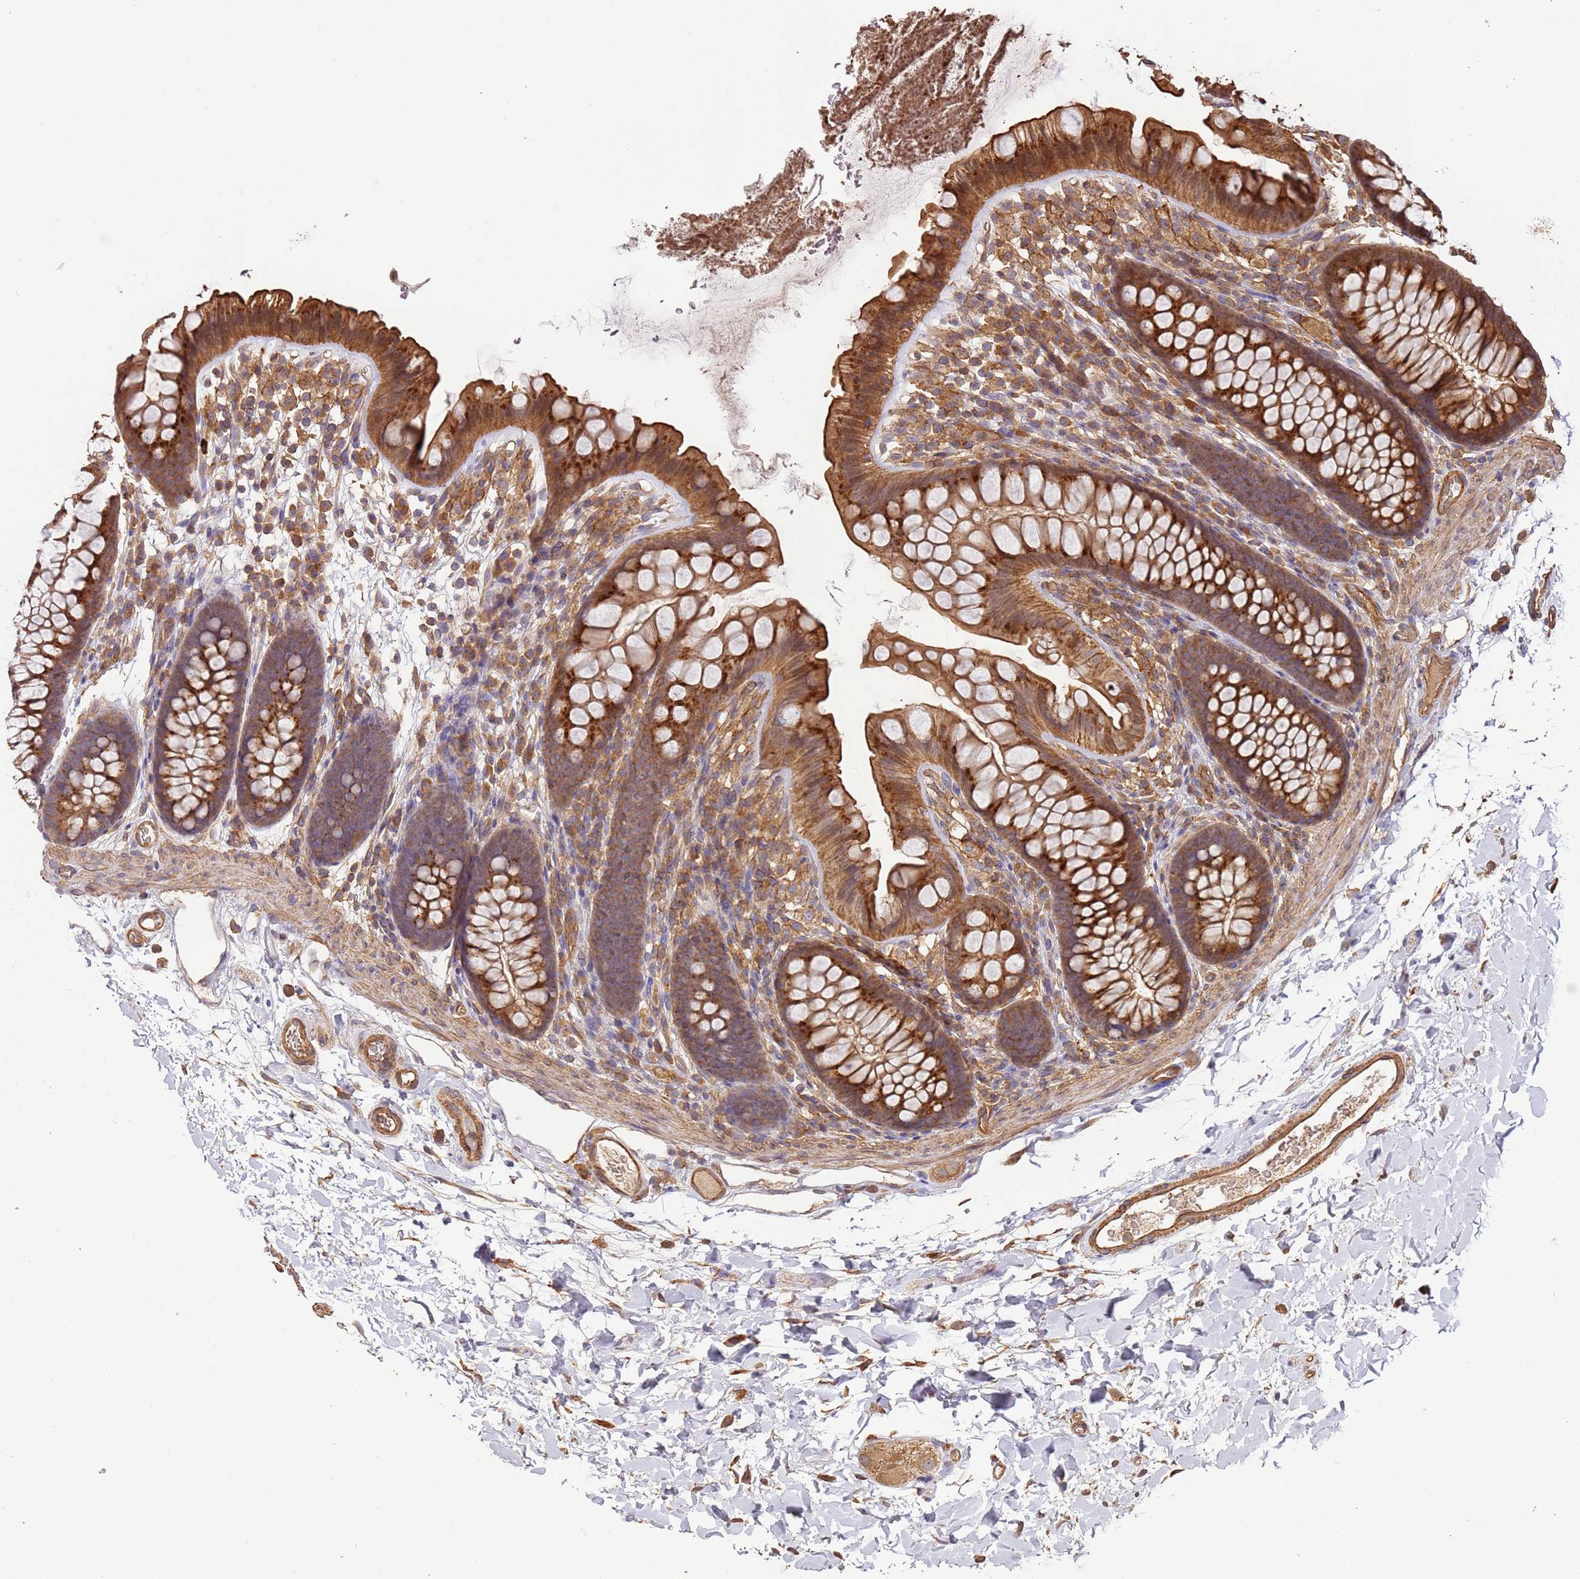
{"staining": {"intensity": "moderate", "quantity": ">75%", "location": "cytoplasmic/membranous"}, "tissue": "colon", "cell_type": "Endothelial cells", "image_type": "normal", "snomed": [{"axis": "morphology", "description": "Normal tissue, NOS"}, {"axis": "topography", "description": "Colon"}], "caption": "Brown immunohistochemical staining in normal colon exhibits moderate cytoplasmic/membranous staining in approximately >75% of endothelial cells.", "gene": "ACVR2A", "patient": {"sex": "female", "age": 62}}